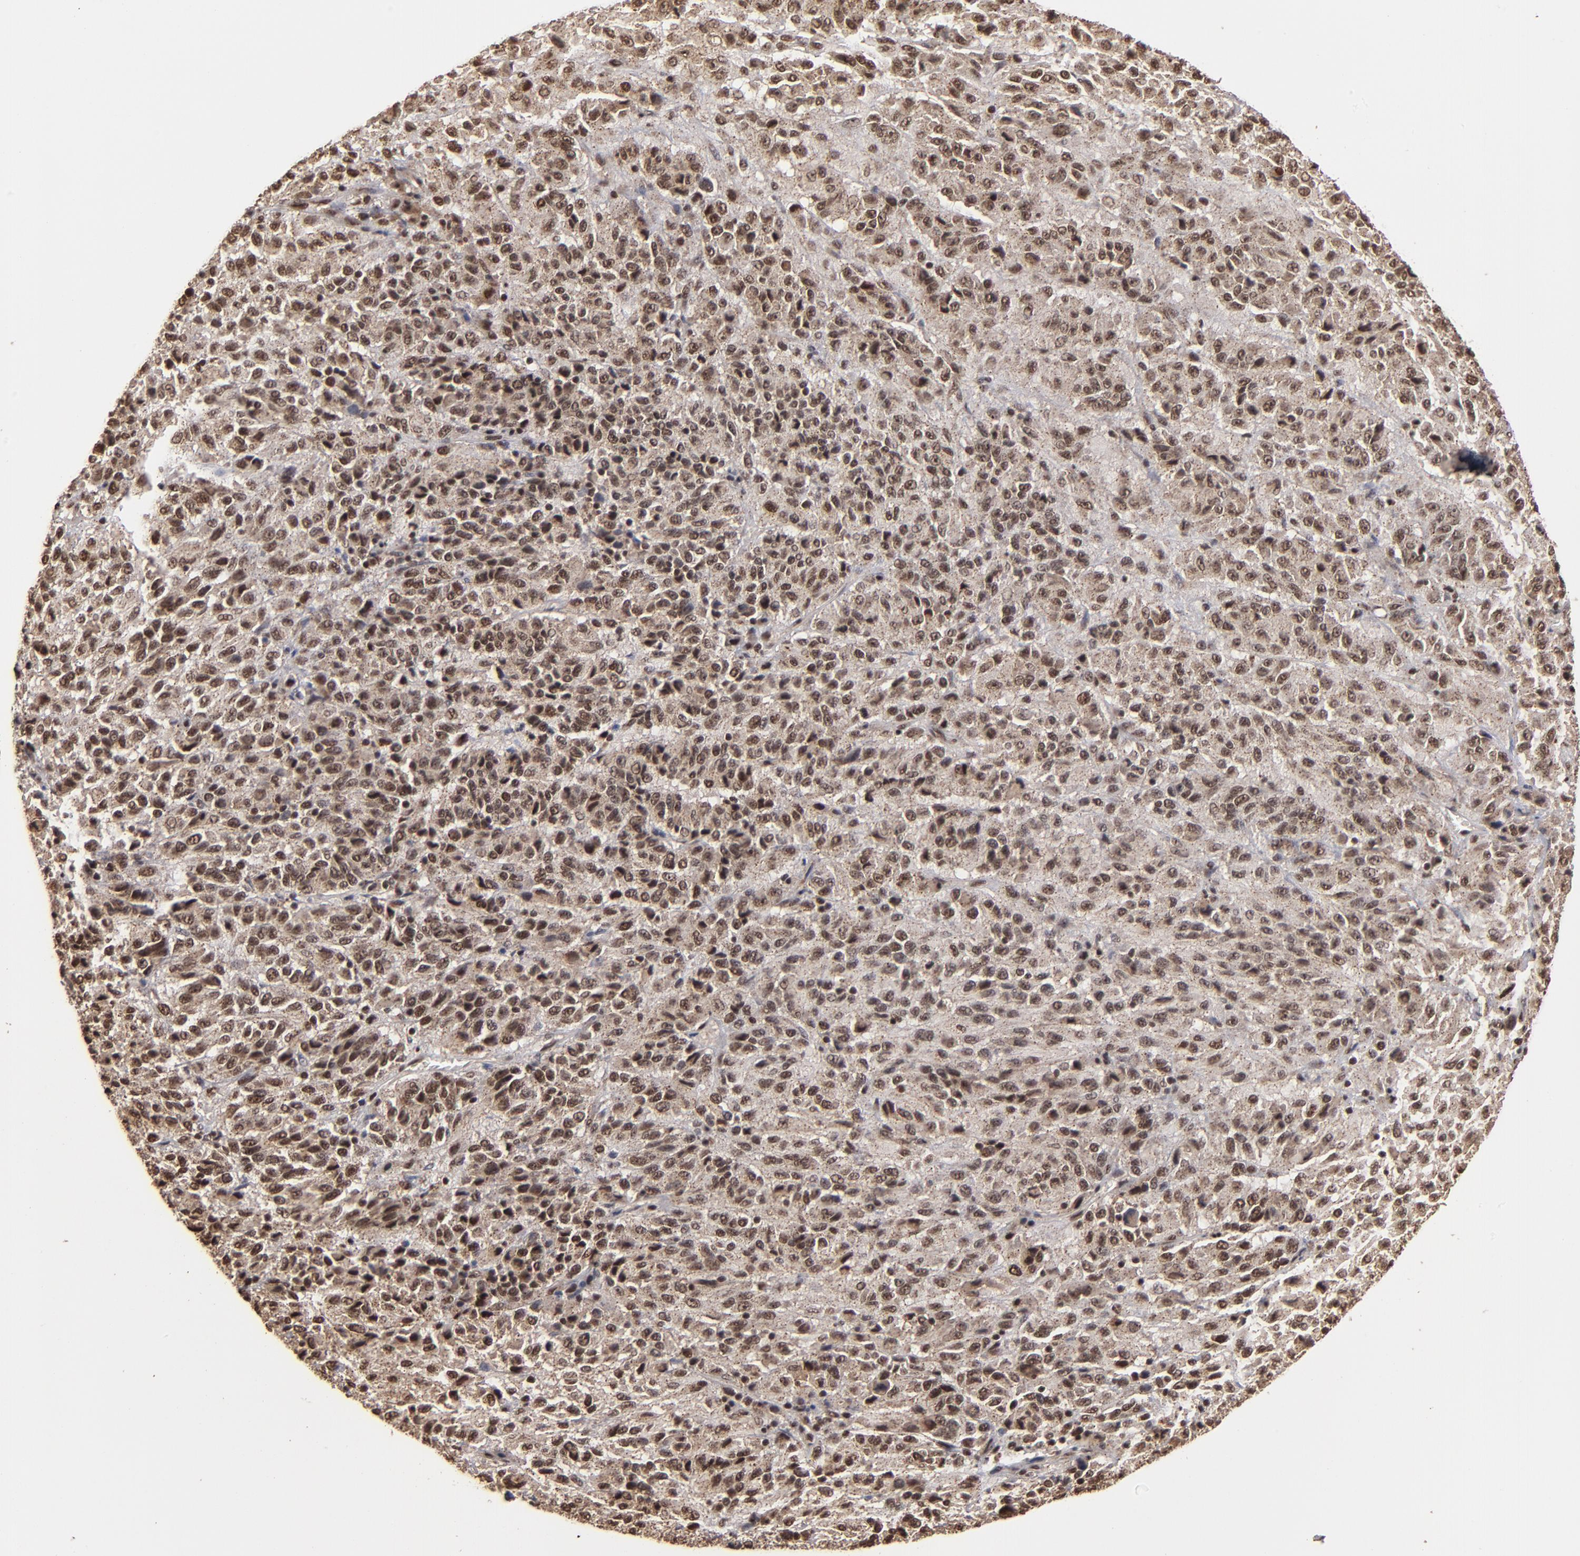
{"staining": {"intensity": "moderate", "quantity": ">75%", "location": "cytoplasmic/membranous,nuclear"}, "tissue": "melanoma", "cell_type": "Tumor cells", "image_type": "cancer", "snomed": [{"axis": "morphology", "description": "Malignant melanoma, Metastatic site"}, {"axis": "topography", "description": "Lung"}], "caption": "Immunohistochemical staining of human malignant melanoma (metastatic site) demonstrates moderate cytoplasmic/membranous and nuclear protein positivity in about >75% of tumor cells. (Stains: DAB in brown, nuclei in blue, Microscopy: brightfield microscopy at high magnification).", "gene": "SNW1", "patient": {"sex": "male", "age": 64}}